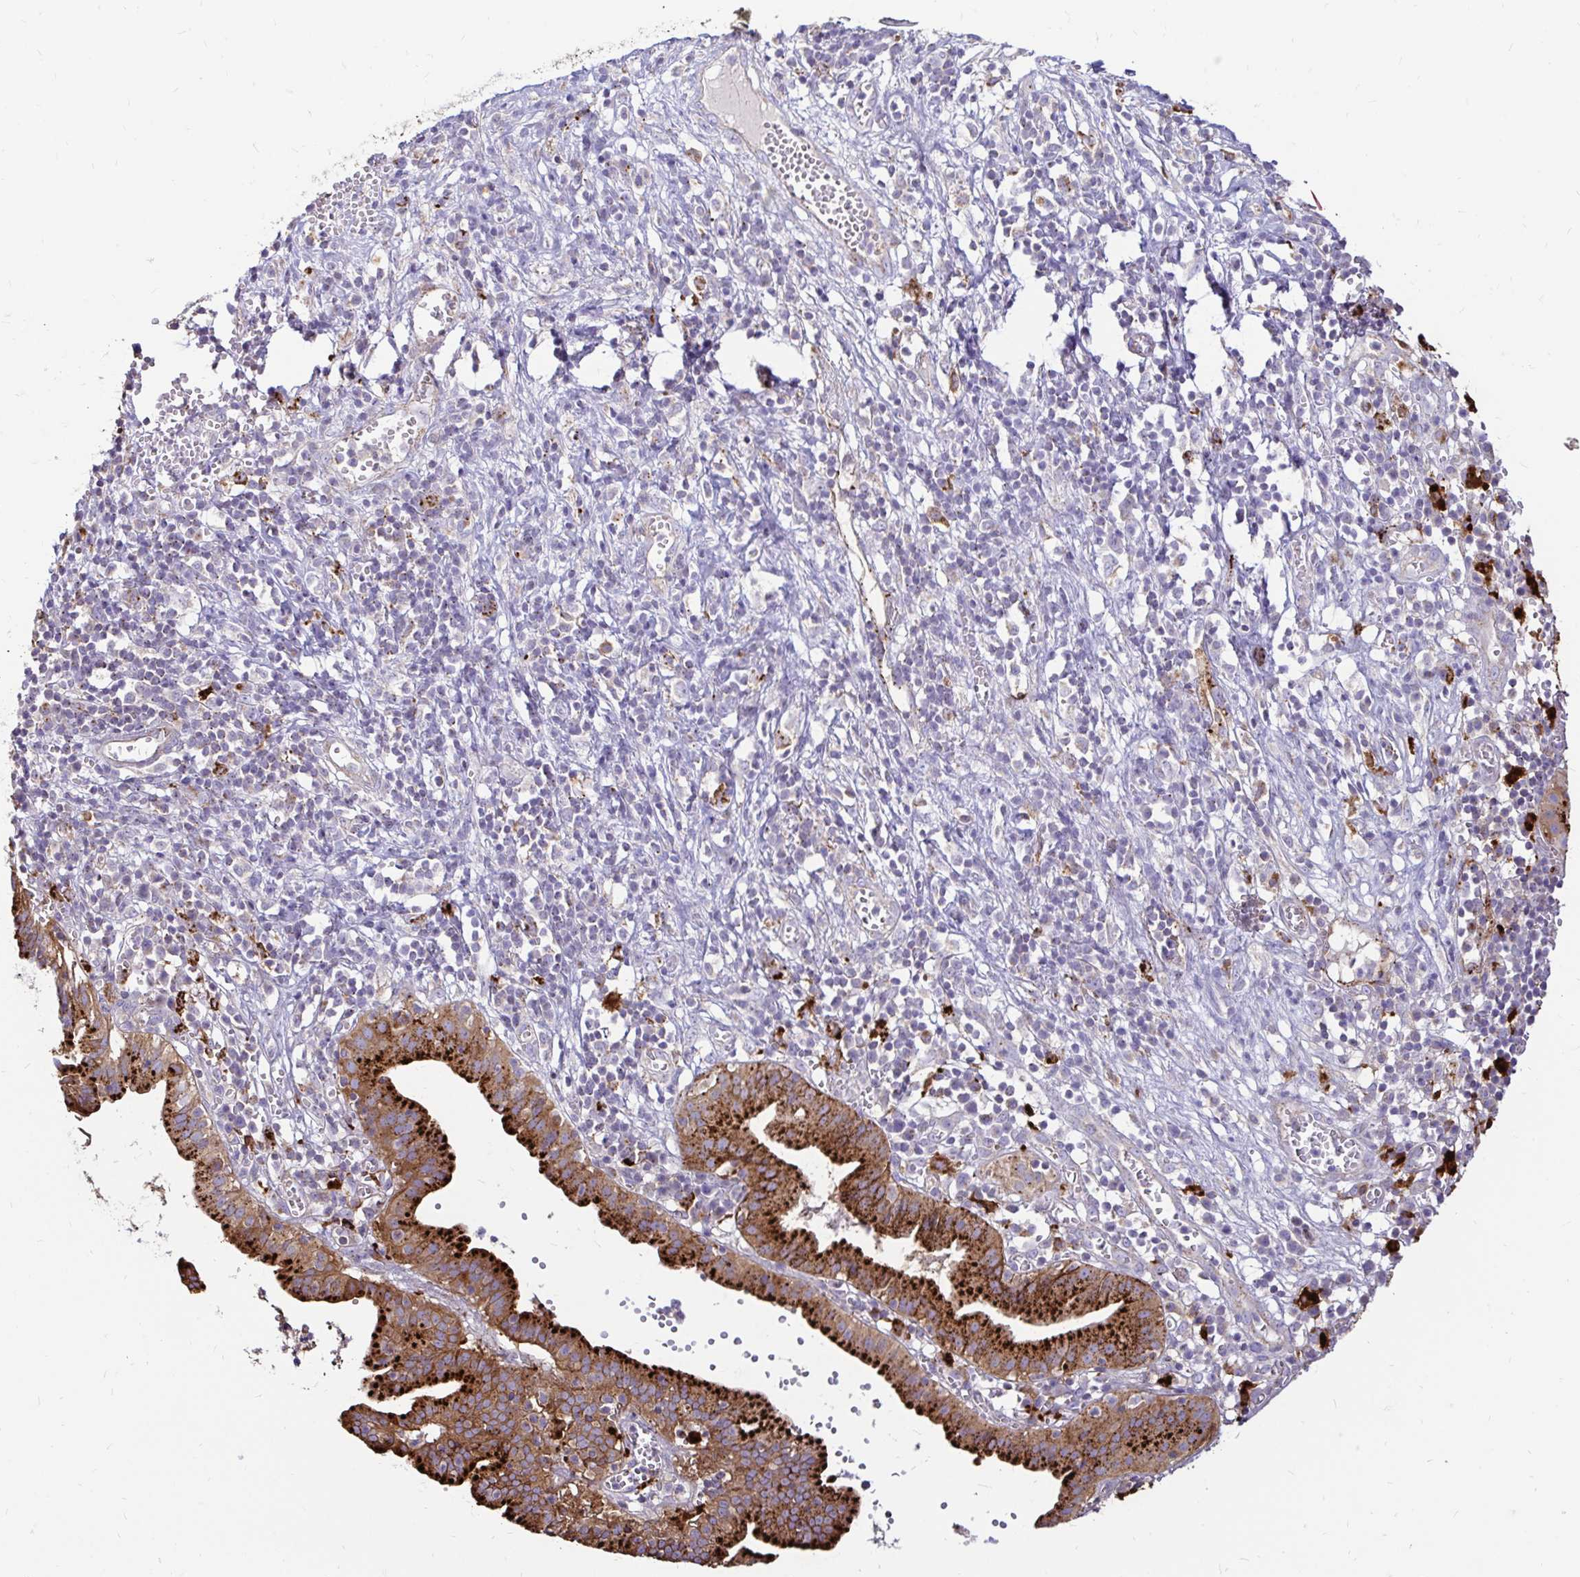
{"staining": {"intensity": "strong", "quantity": ">75%", "location": "cytoplasmic/membranous"}, "tissue": "pancreatic cancer", "cell_type": "Tumor cells", "image_type": "cancer", "snomed": [{"axis": "morphology", "description": "Adenocarcinoma, NOS"}, {"axis": "topography", "description": "Pancreas"}], "caption": "Immunohistochemical staining of human pancreatic adenocarcinoma demonstrates strong cytoplasmic/membranous protein staining in about >75% of tumor cells. (Stains: DAB in brown, nuclei in blue, Microscopy: brightfield microscopy at high magnification).", "gene": "FUCA1", "patient": {"sex": "female", "age": 73}}